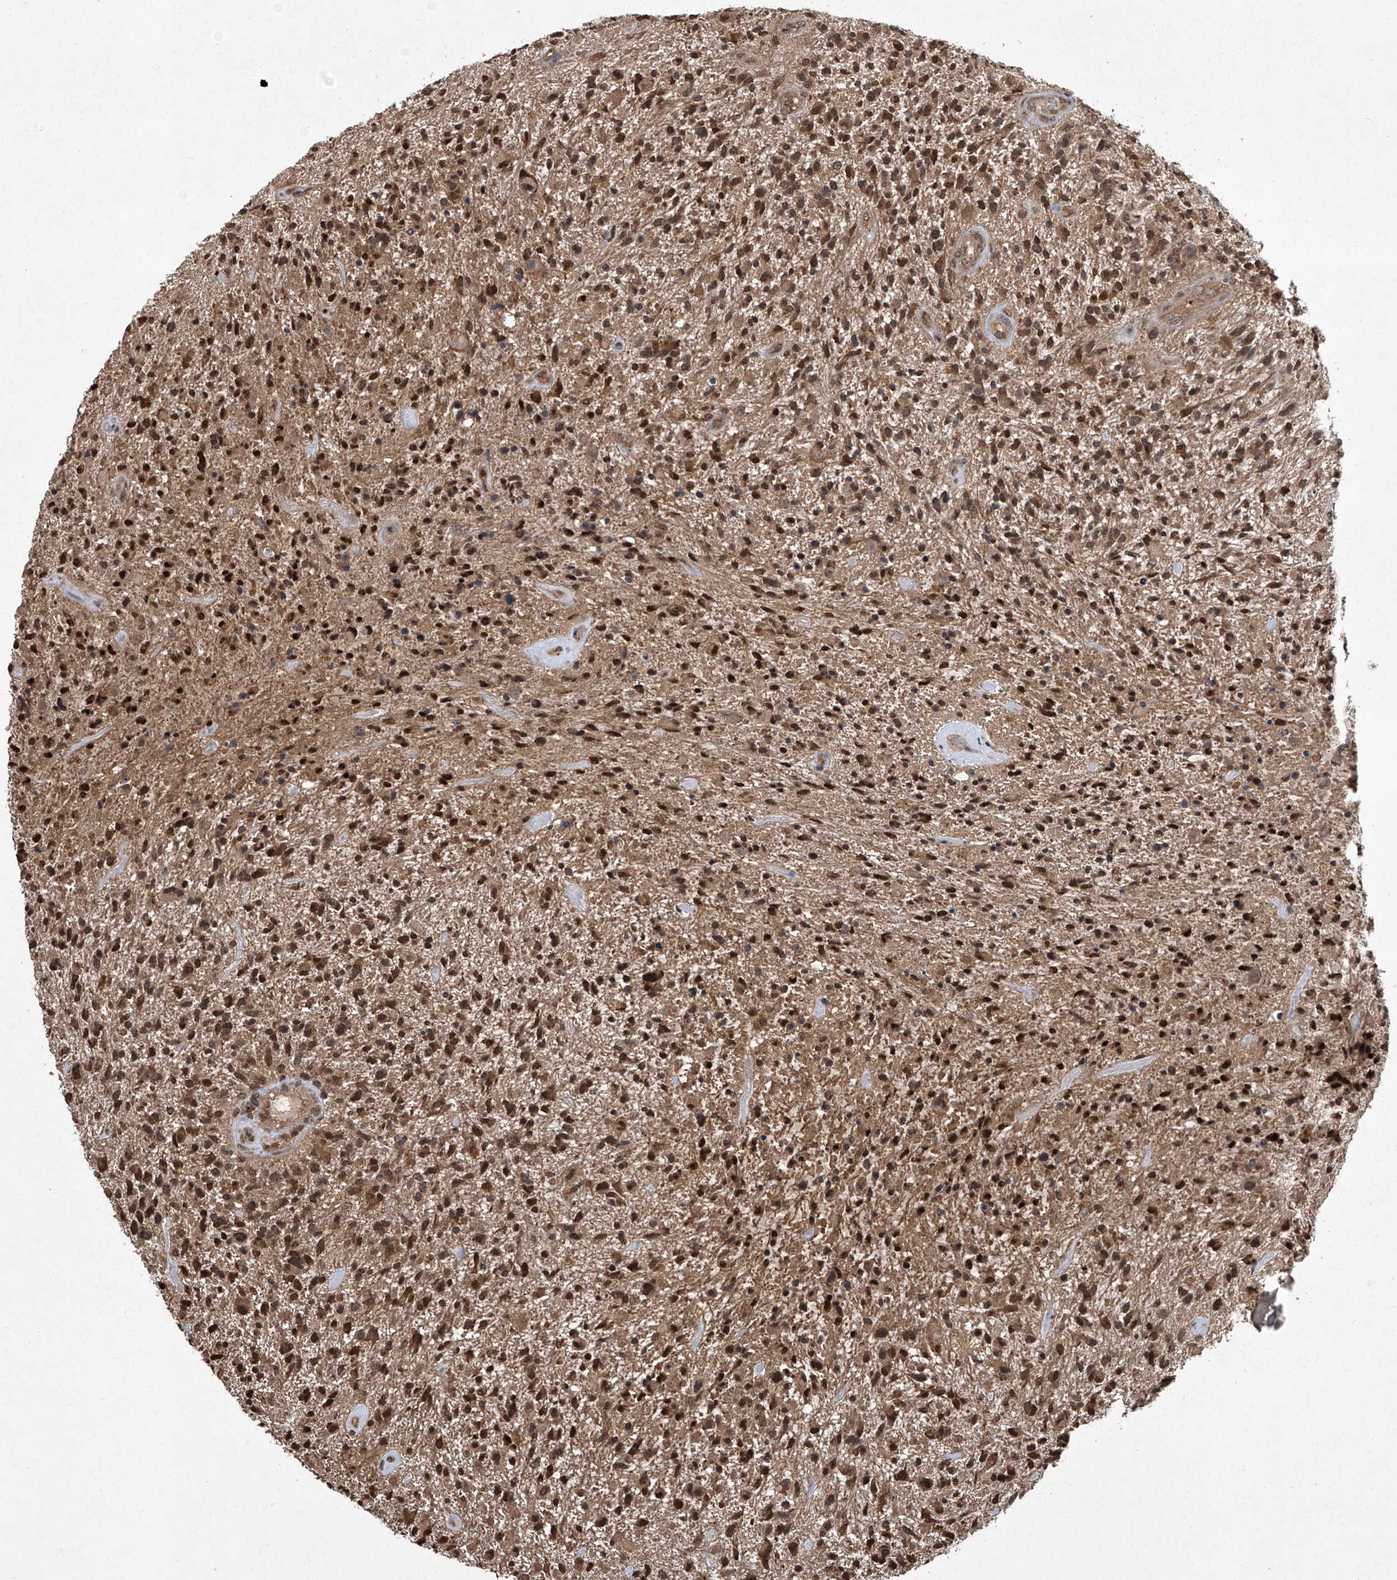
{"staining": {"intensity": "strong", "quantity": ">75%", "location": "cytoplasmic/membranous,nuclear"}, "tissue": "glioma", "cell_type": "Tumor cells", "image_type": "cancer", "snomed": [{"axis": "morphology", "description": "Glioma, malignant, High grade"}, {"axis": "topography", "description": "Brain"}], "caption": "A high amount of strong cytoplasmic/membranous and nuclear staining is appreciated in about >75% of tumor cells in glioma tissue. The staining was performed using DAB (3,3'-diaminobenzidine), with brown indicating positive protein expression. Nuclei are stained blue with hematoxylin.", "gene": "TSNAX", "patient": {"sex": "male", "age": 47}}